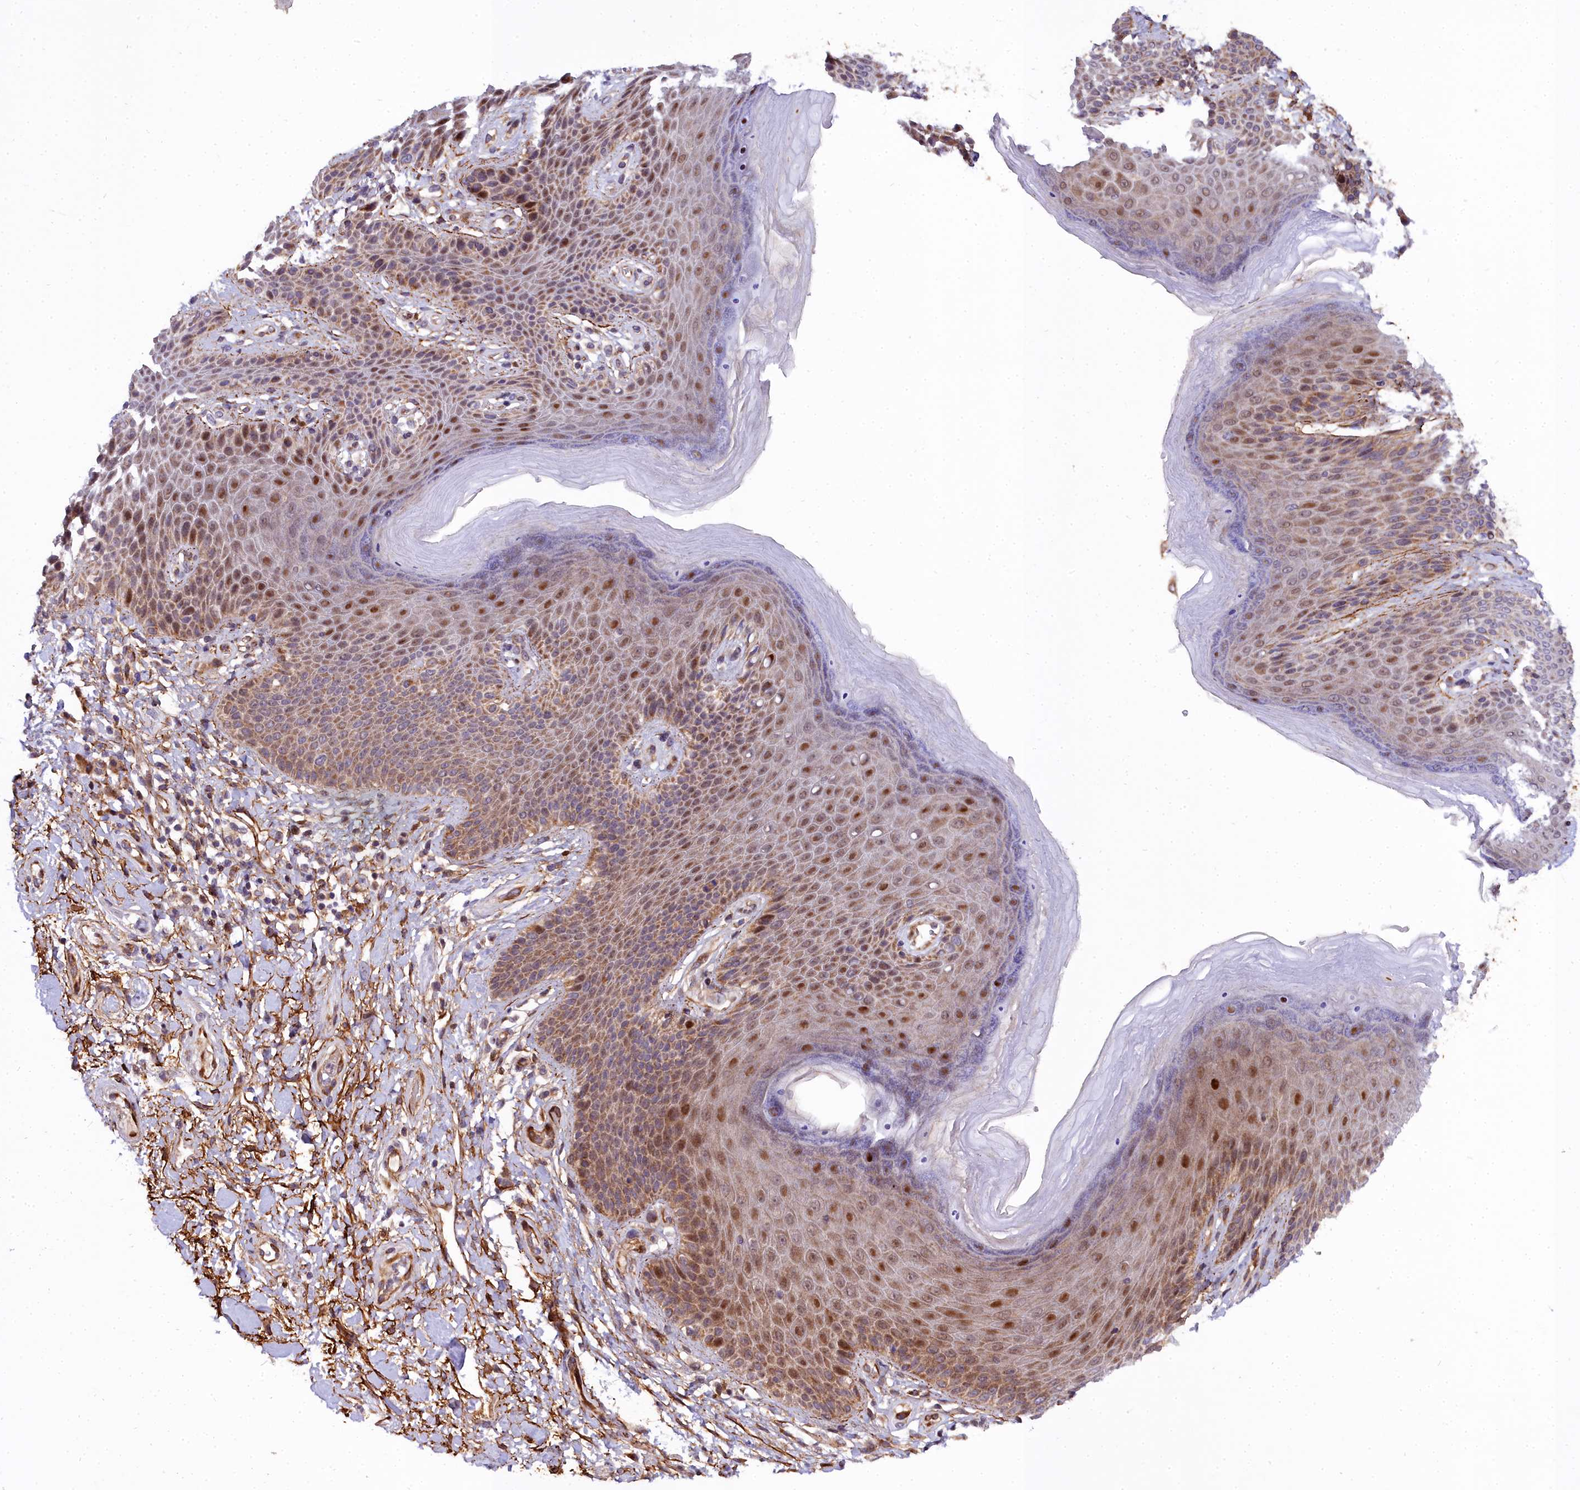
{"staining": {"intensity": "moderate", "quantity": ">75%", "location": "cytoplasmic/membranous,nuclear"}, "tissue": "skin", "cell_type": "Epidermal cells", "image_type": "normal", "snomed": [{"axis": "morphology", "description": "Normal tissue, NOS"}, {"axis": "topography", "description": "Anal"}], "caption": "A medium amount of moderate cytoplasmic/membranous,nuclear positivity is appreciated in approximately >75% of epidermal cells in benign skin.", "gene": "MRPS11", "patient": {"sex": "female", "age": 89}}